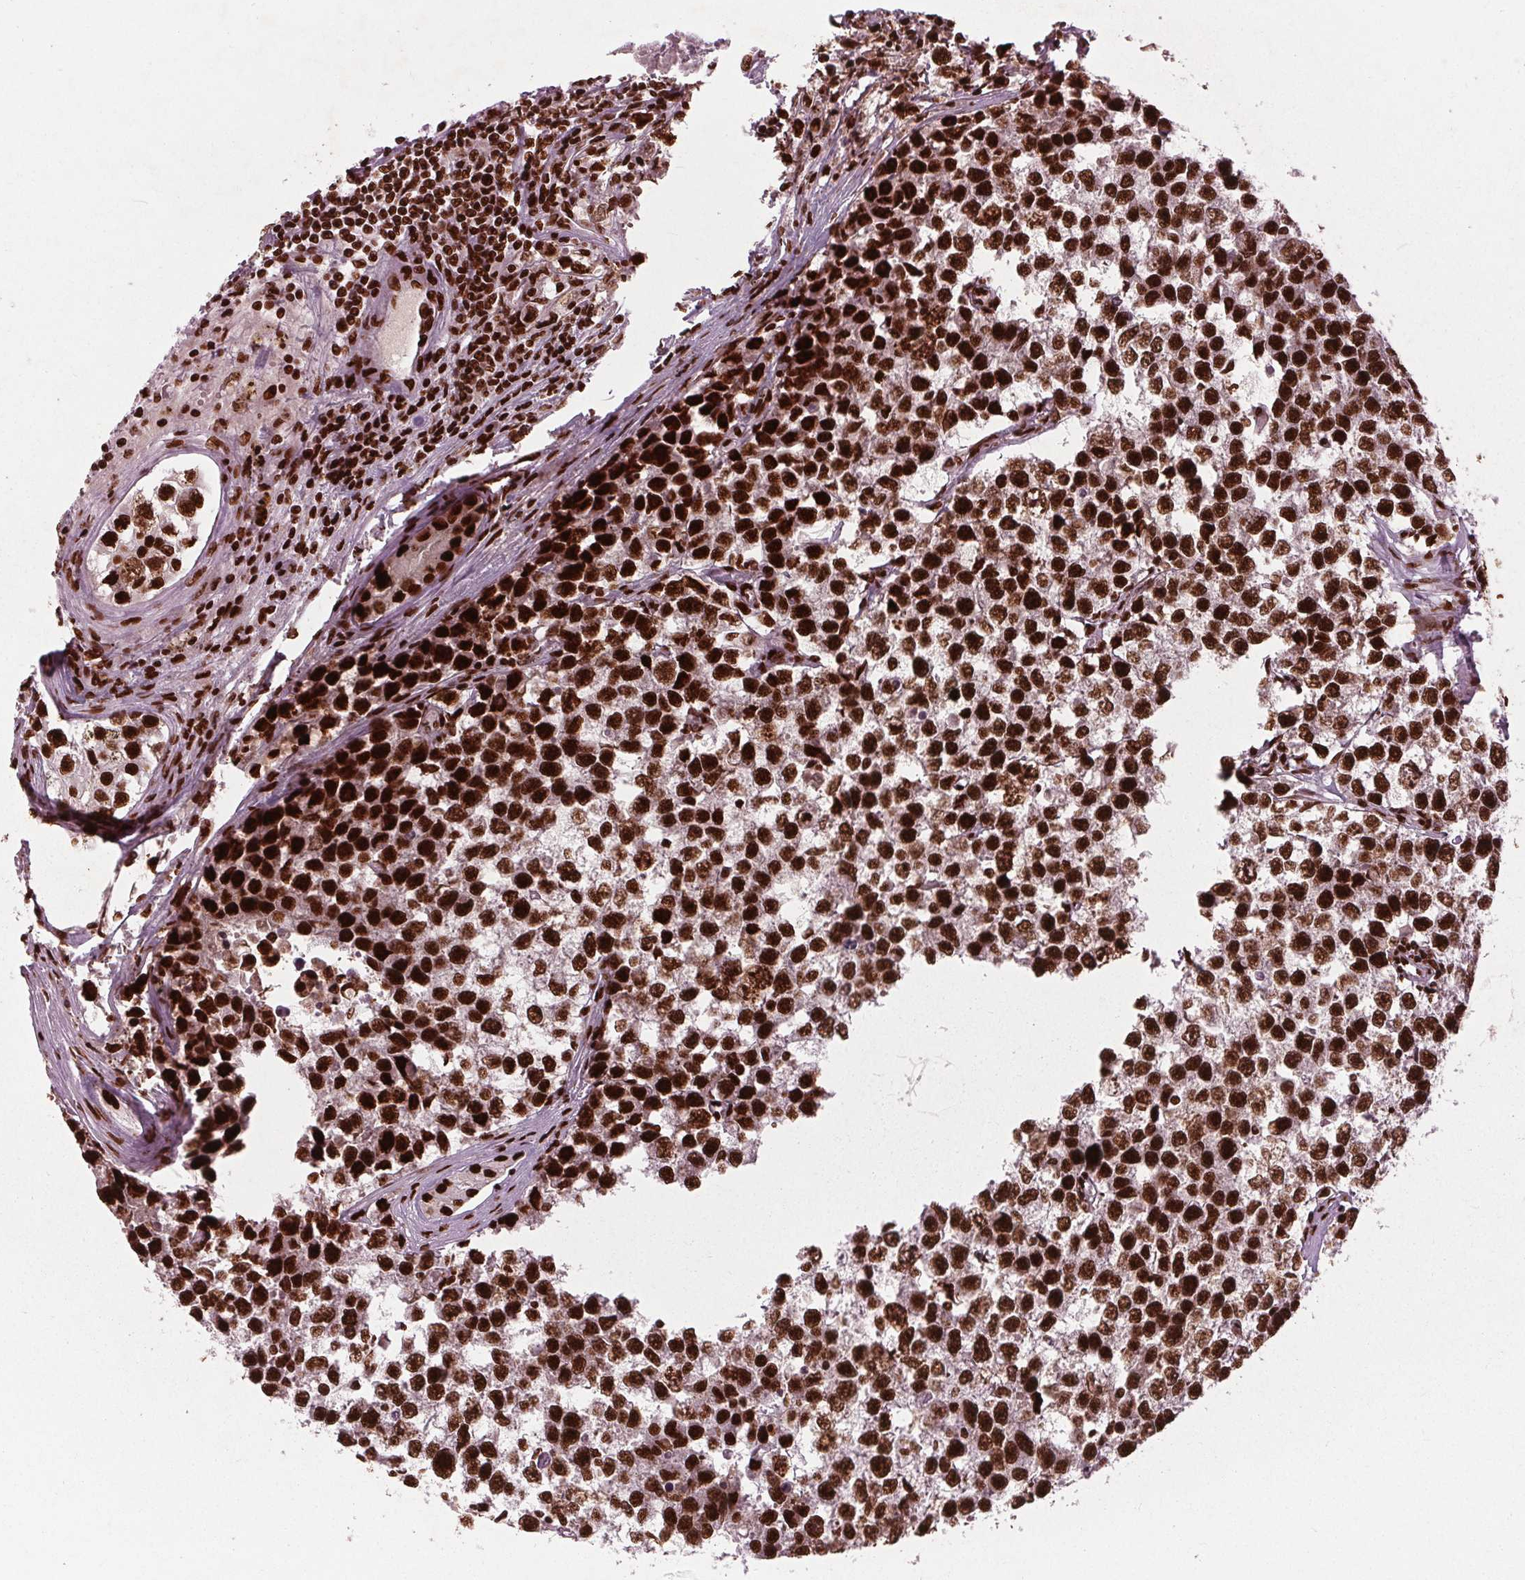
{"staining": {"intensity": "strong", "quantity": ">75%", "location": "nuclear"}, "tissue": "testis cancer", "cell_type": "Tumor cells", "image_type": "cancer", "snomed": [{"axis": "morphology", "description": "Seminoma, NOS"}, {"axis": "topography", "description": "Testis"}], "caption": "Human testis cancer (seminoma) stained with a brown dye displays strong nuclear positive staining in about >75% of tumor cells.", "gene": "BRD4", "patient": {"sex": "male", "age": 26}}